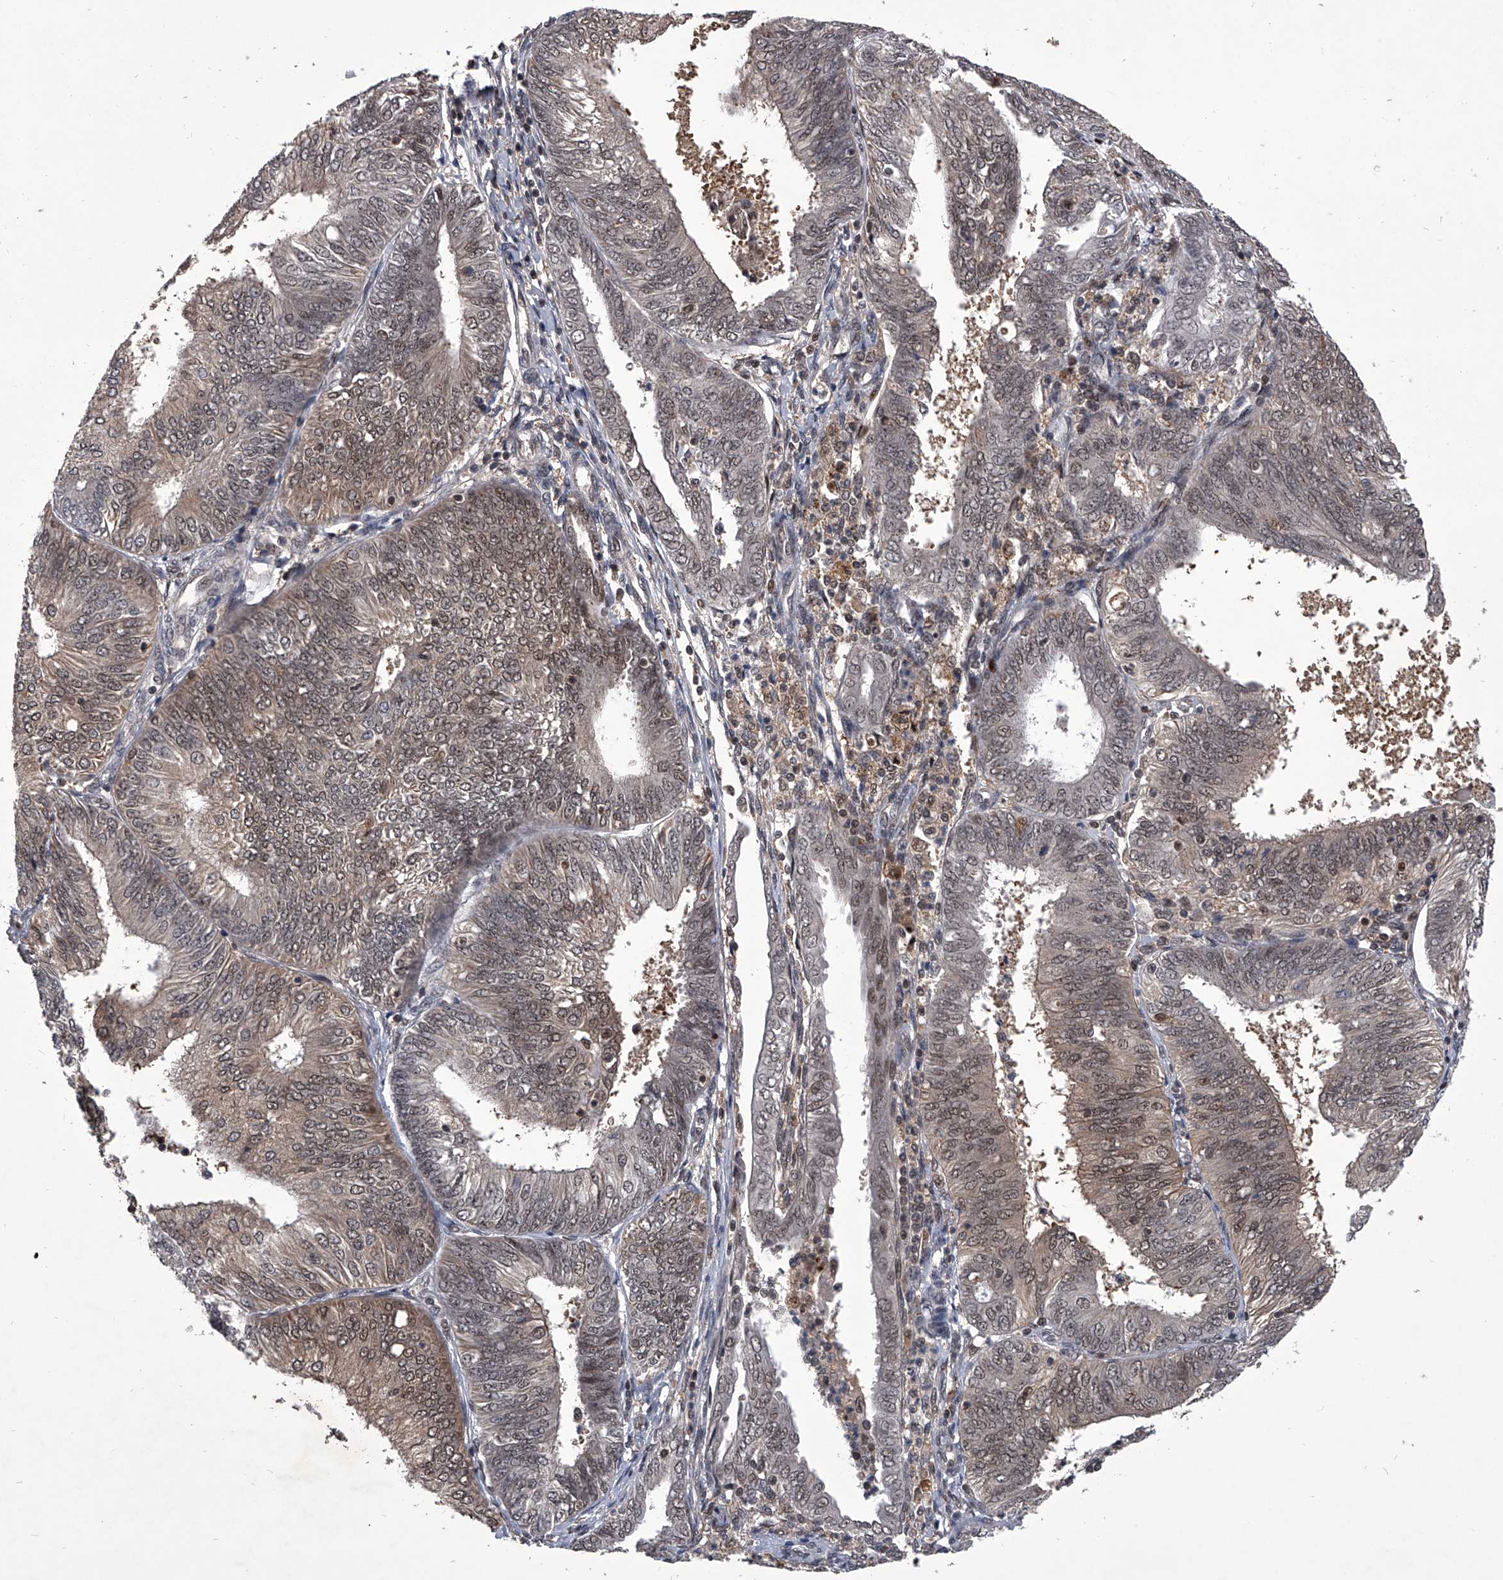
{"staining": {"intensity": "weak", "quantity": ">75%", "location": "cytoplasmic/membranous,nuclear"}, "tissue": "endometrial cancer", "cell_type": "Tumor cells", "image_type": "cancer", "snomed": [{"axis": "morphology", "description": "Adenocarcinoma, NOS"}, {"axis": "topography", "description": "Endometrium"}], "caption": "Immunohistochemistry (IHC) of endometrial adenocarcinoma reveals low levels of weak cytoplasmic/membranous and nuclear expression in approximately >75% of tumor cells. The staining was performed using DAB (3,3'-diaminobenzidine), with brown indicating positive protein expression. Nuclei are stained blue with hematoxylin.", "gene": "CMTR1", "patient": {"sex": "female", "age": 58}}